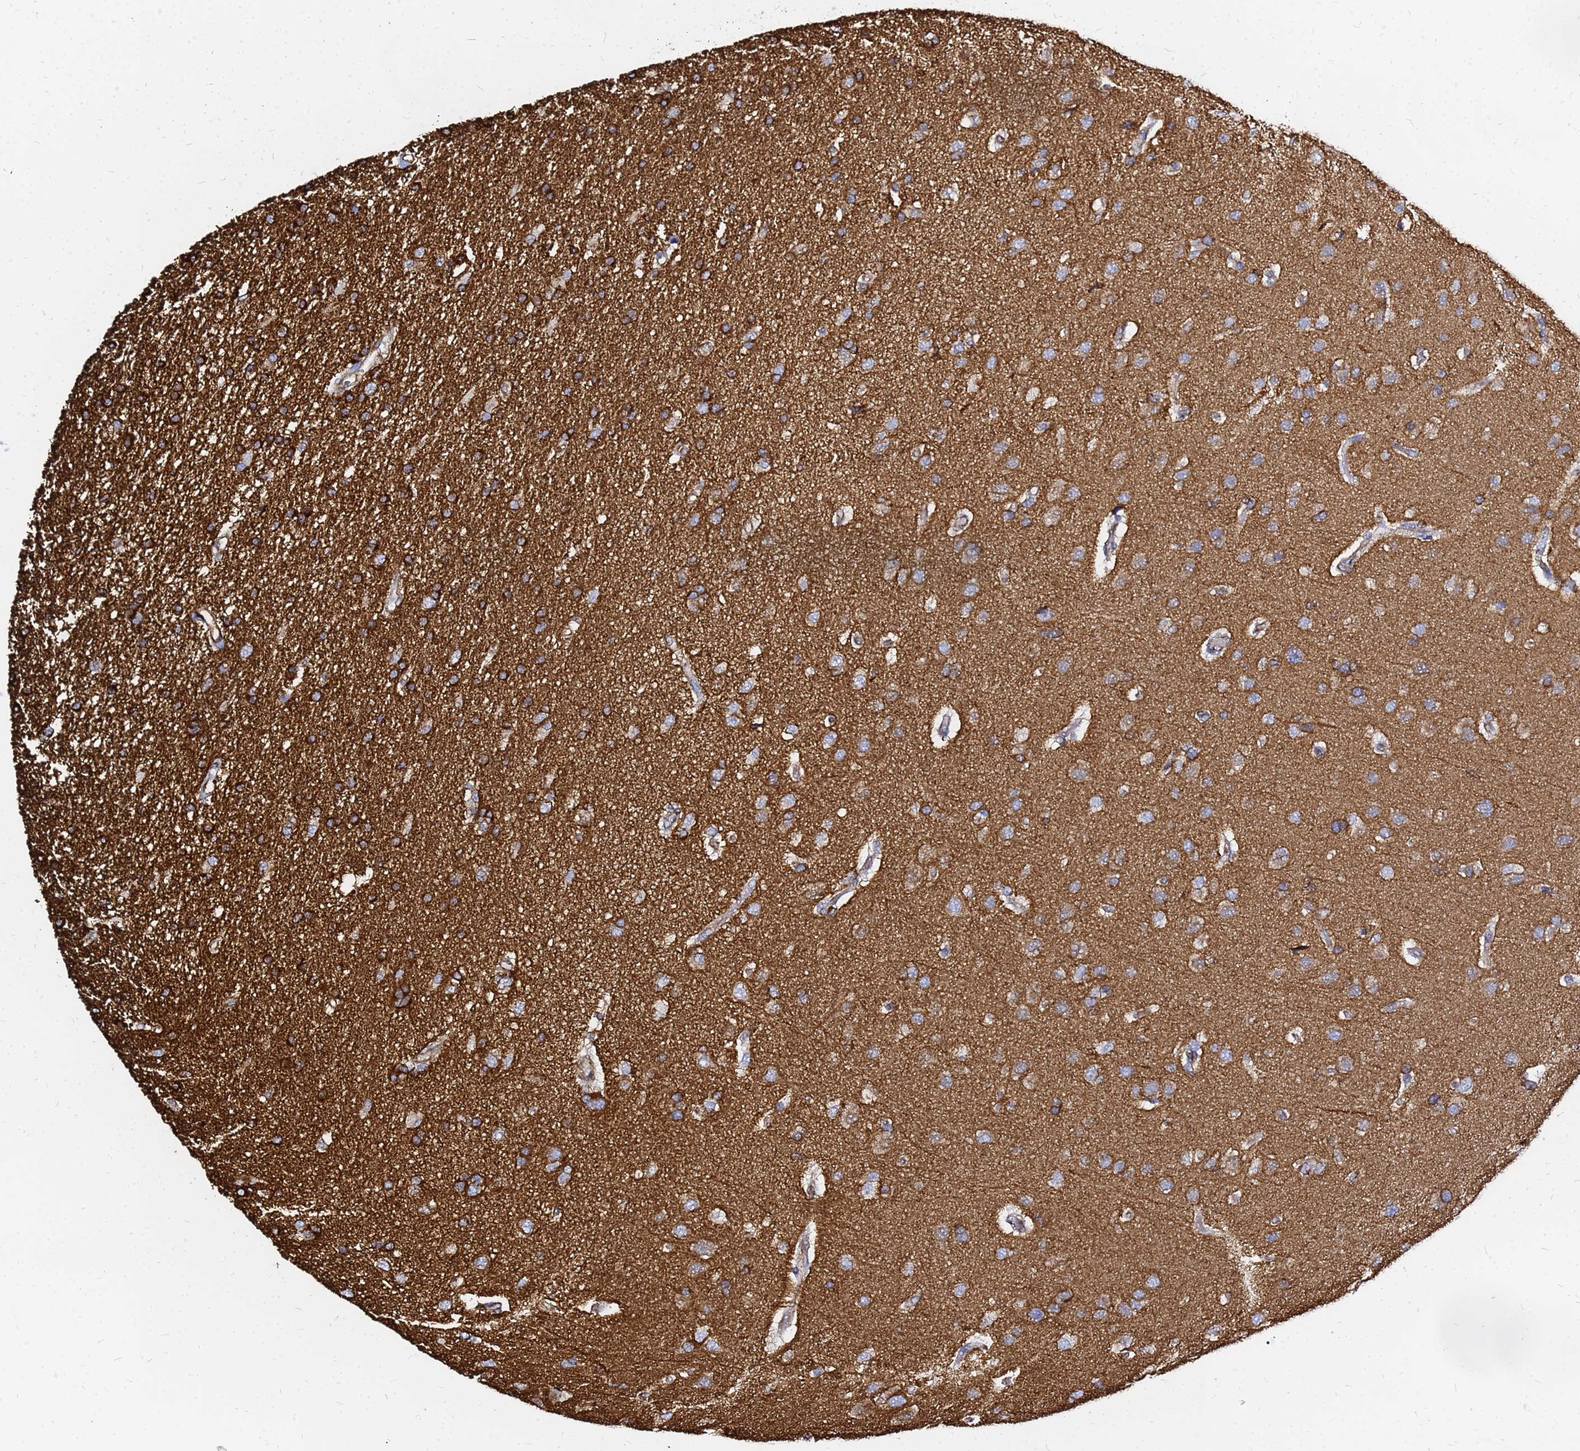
{"staining": {"intensity": "strong", "quantity": "25%-75%", "location": "cytoplasmic/membranous"}, "tissue": "glioma", "cell_type": "Tumor cells", "image_type": "cancer", "snomed": [{"axis": "morphology", "description": "Glioma, malignant, High grade"}, {"axis": "topography", "description": "Brain"}], "caption": "An IHC photomicrograph of neoplastic tissue is shown. Protein staining in brown labels strong cytoplasmic/membranous positivity in high-grade glioma (malignant) within tumor cells. (brown staining indicates protein expression, while blue staining denotes nuclei).", "gene": "TUBA8", "patient": {"sex": "male", "age": 77}}